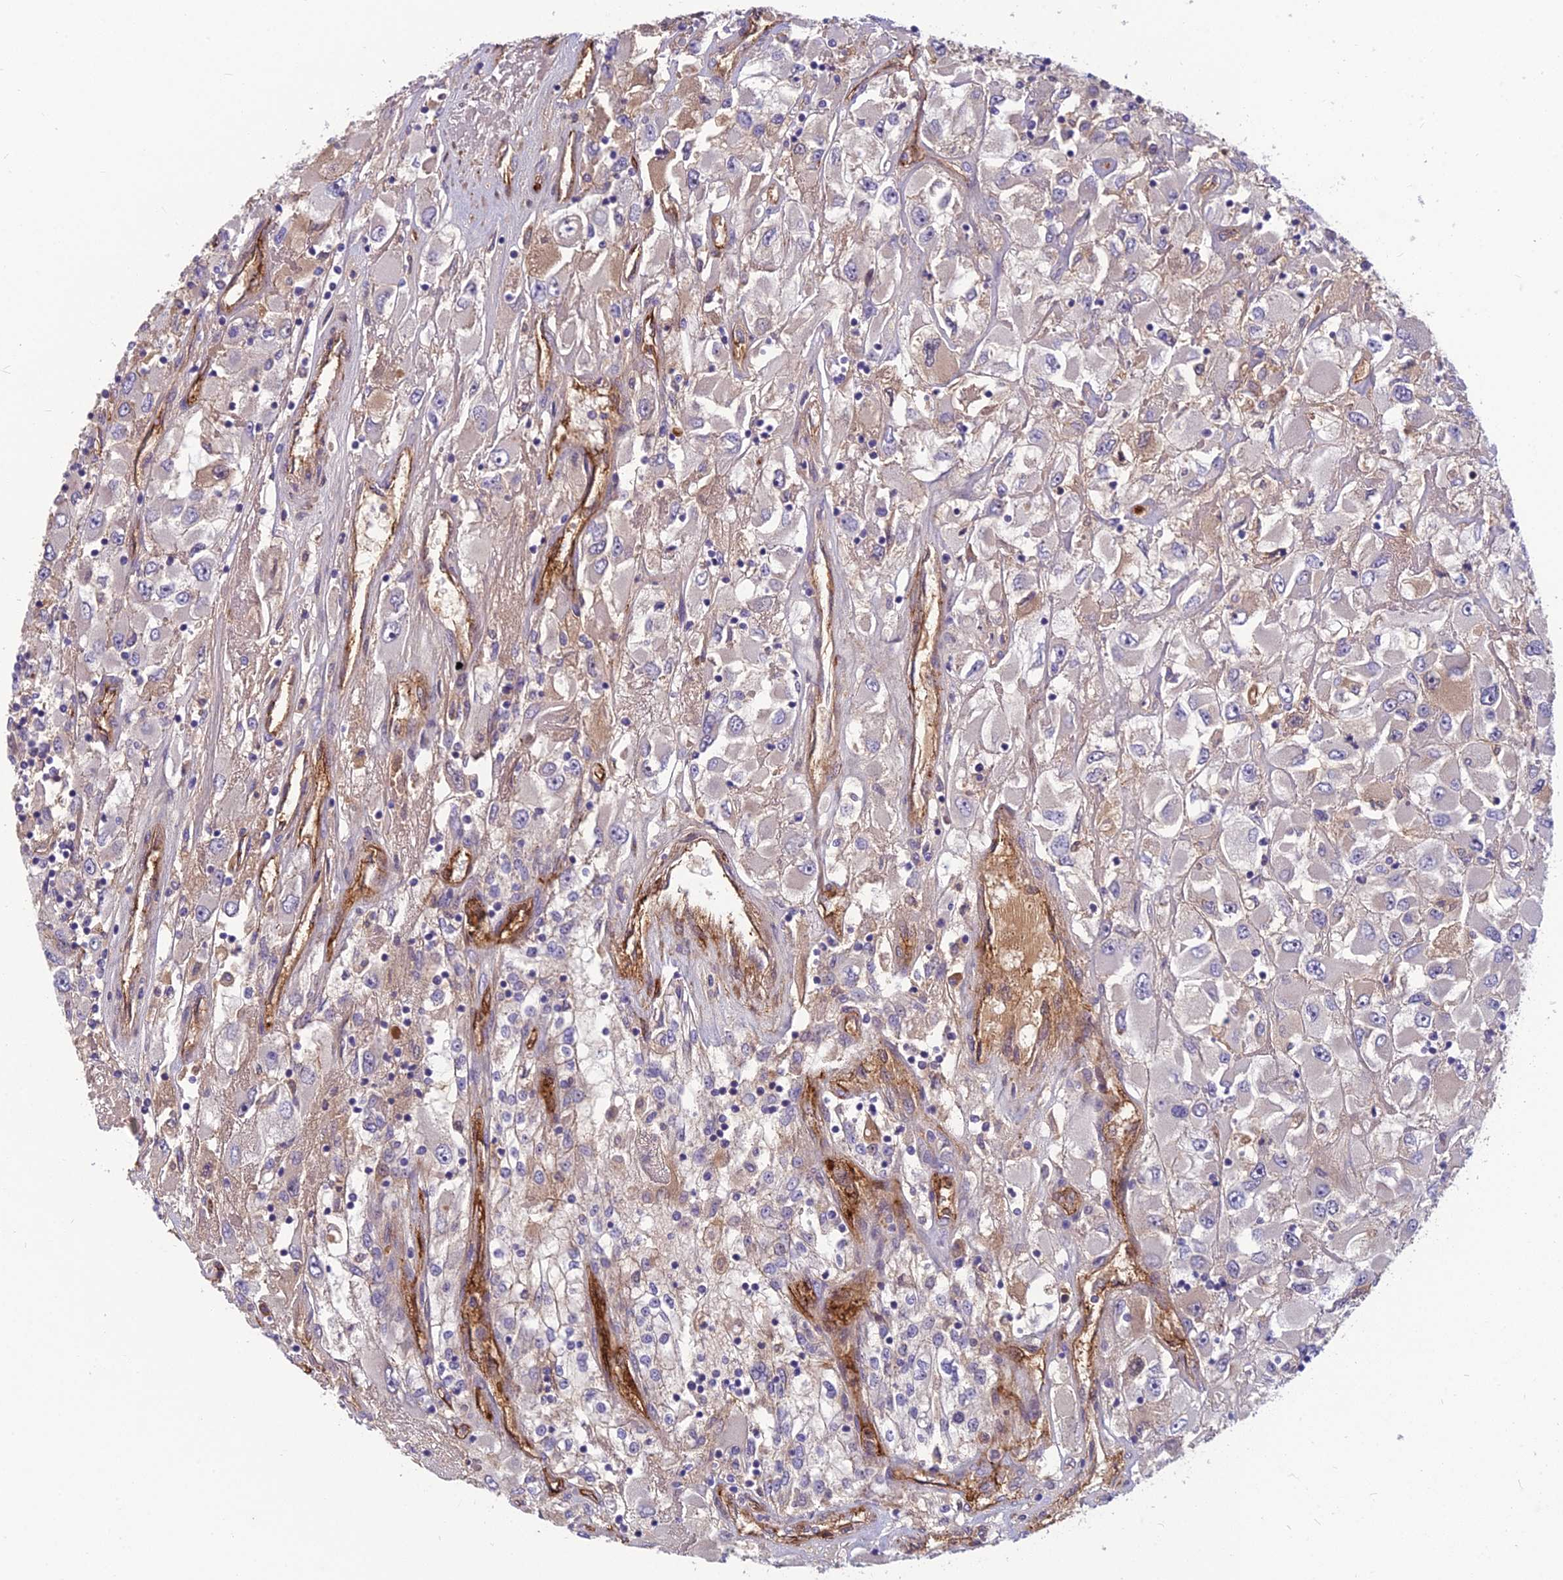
{"staining": {"intensity": "weak", "quantity": "<25%", "location": "cytoplasmic/membranous"}, "tissue": "renal cancer", "cell_type": "Tumor cells", "image_type": "cancer", "snomed": [{"axis": "morphology", "description": "Adenocarcinoma, NOS"}, {"axis": "topography", "description": "Kidney"}], "caption": "A high-resolution photomicrograph shows IHC staining of renal cancer (adenocarcinoma), which reveals no significant expression in tumor cells.", "gene": "TSPAN15", "patient": {"sex": "female", "age": 52}}